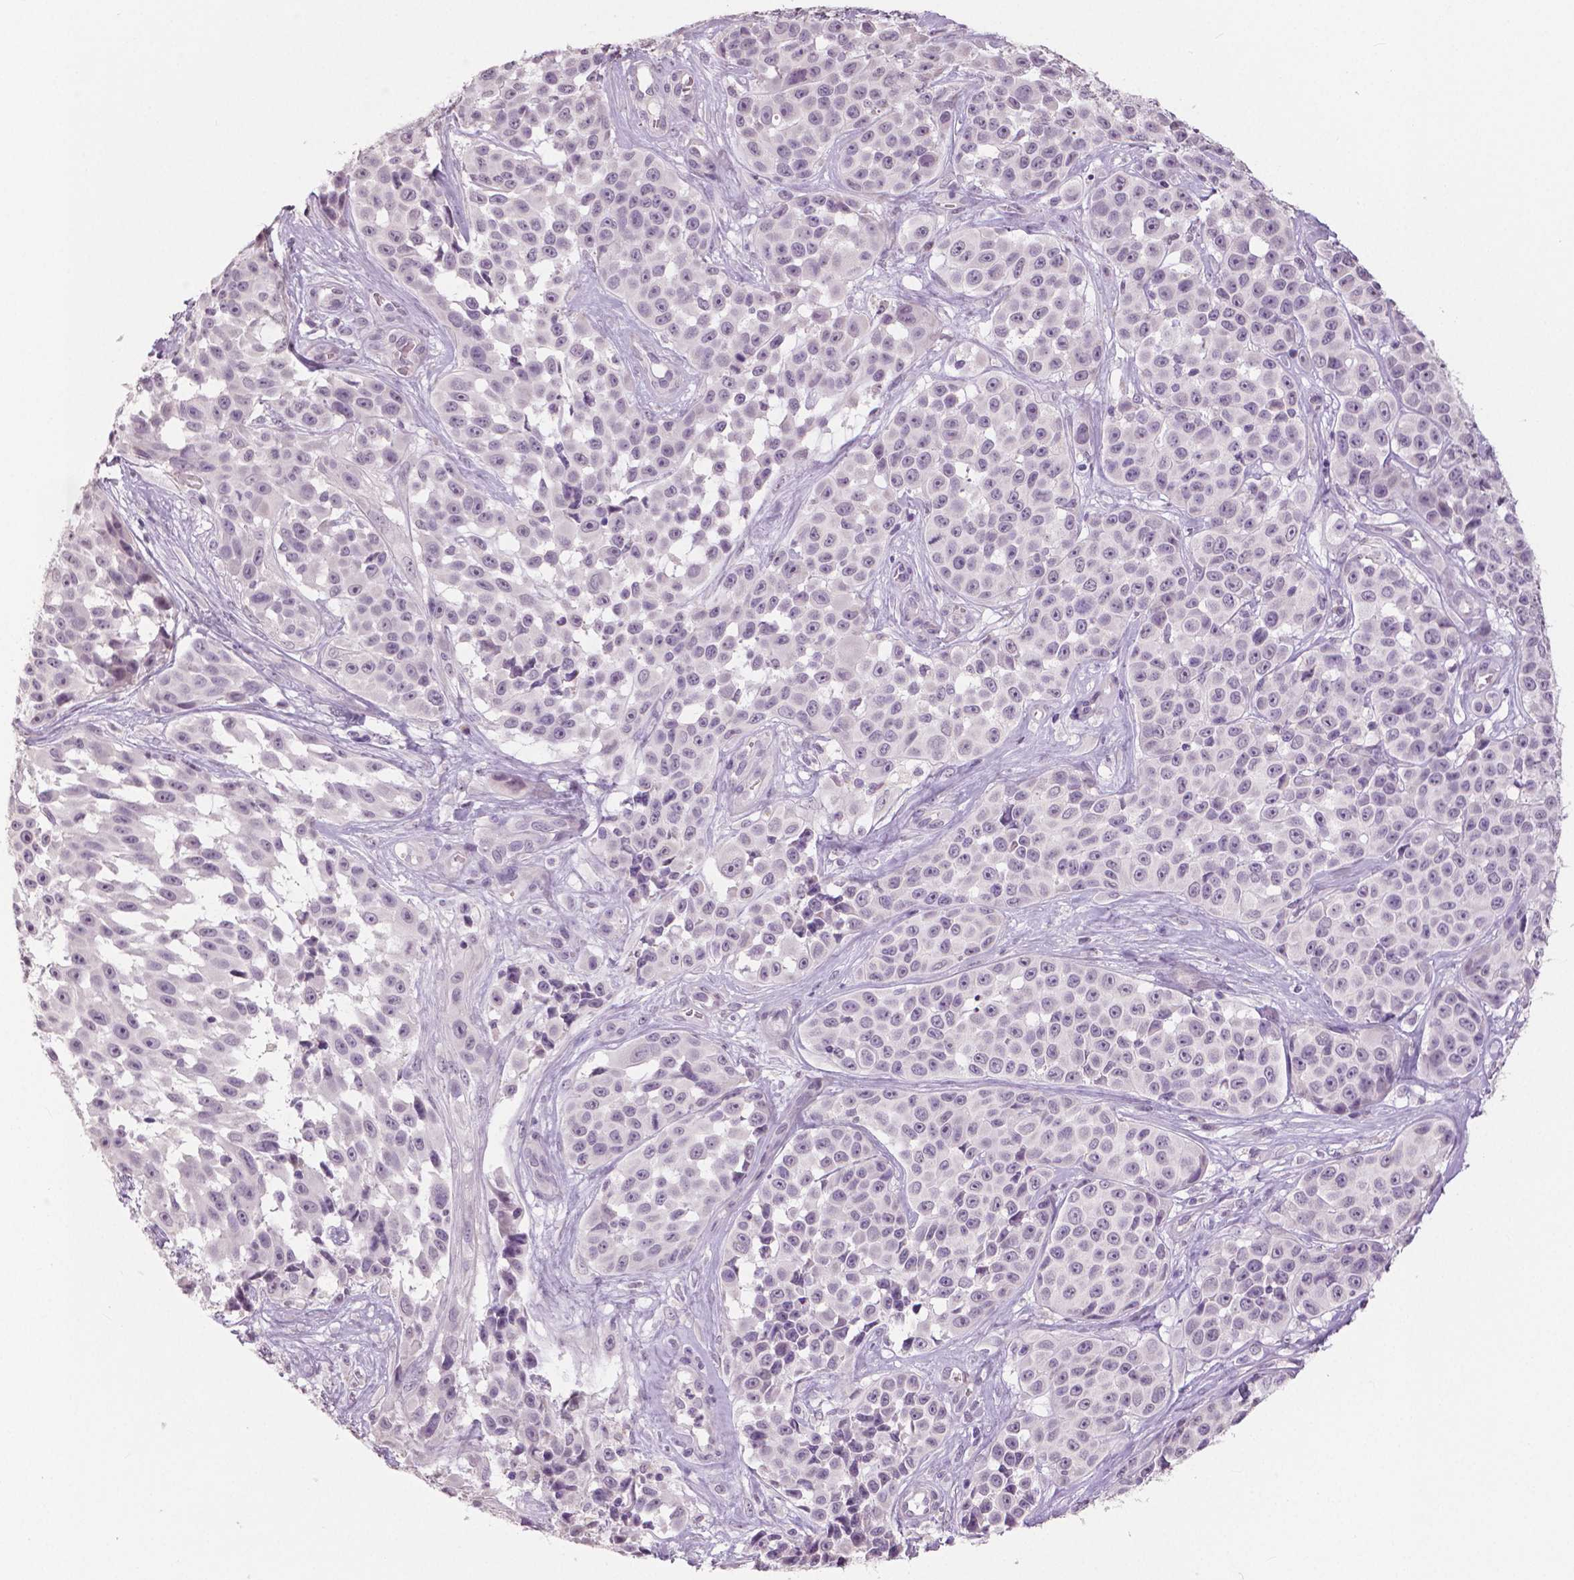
{"staining": {"intensity": "negative", "quantity": "none", "location": "none"}, "tissue": "melanoma", "cell_type": "Tumor cells", "image_type": "cancer", "snomed": [{"axis": "morphology", "description": "Malignant melanoma, NOS"}, {"axis": "topography", "description": "Skin"}], "caption": "Immunohistochemistry image of human melanoma stained for a protein (brown), which displays no expression in tumor cells.", "gene": "NECAB1", "patient": {"sex": "female", "age": 88}}